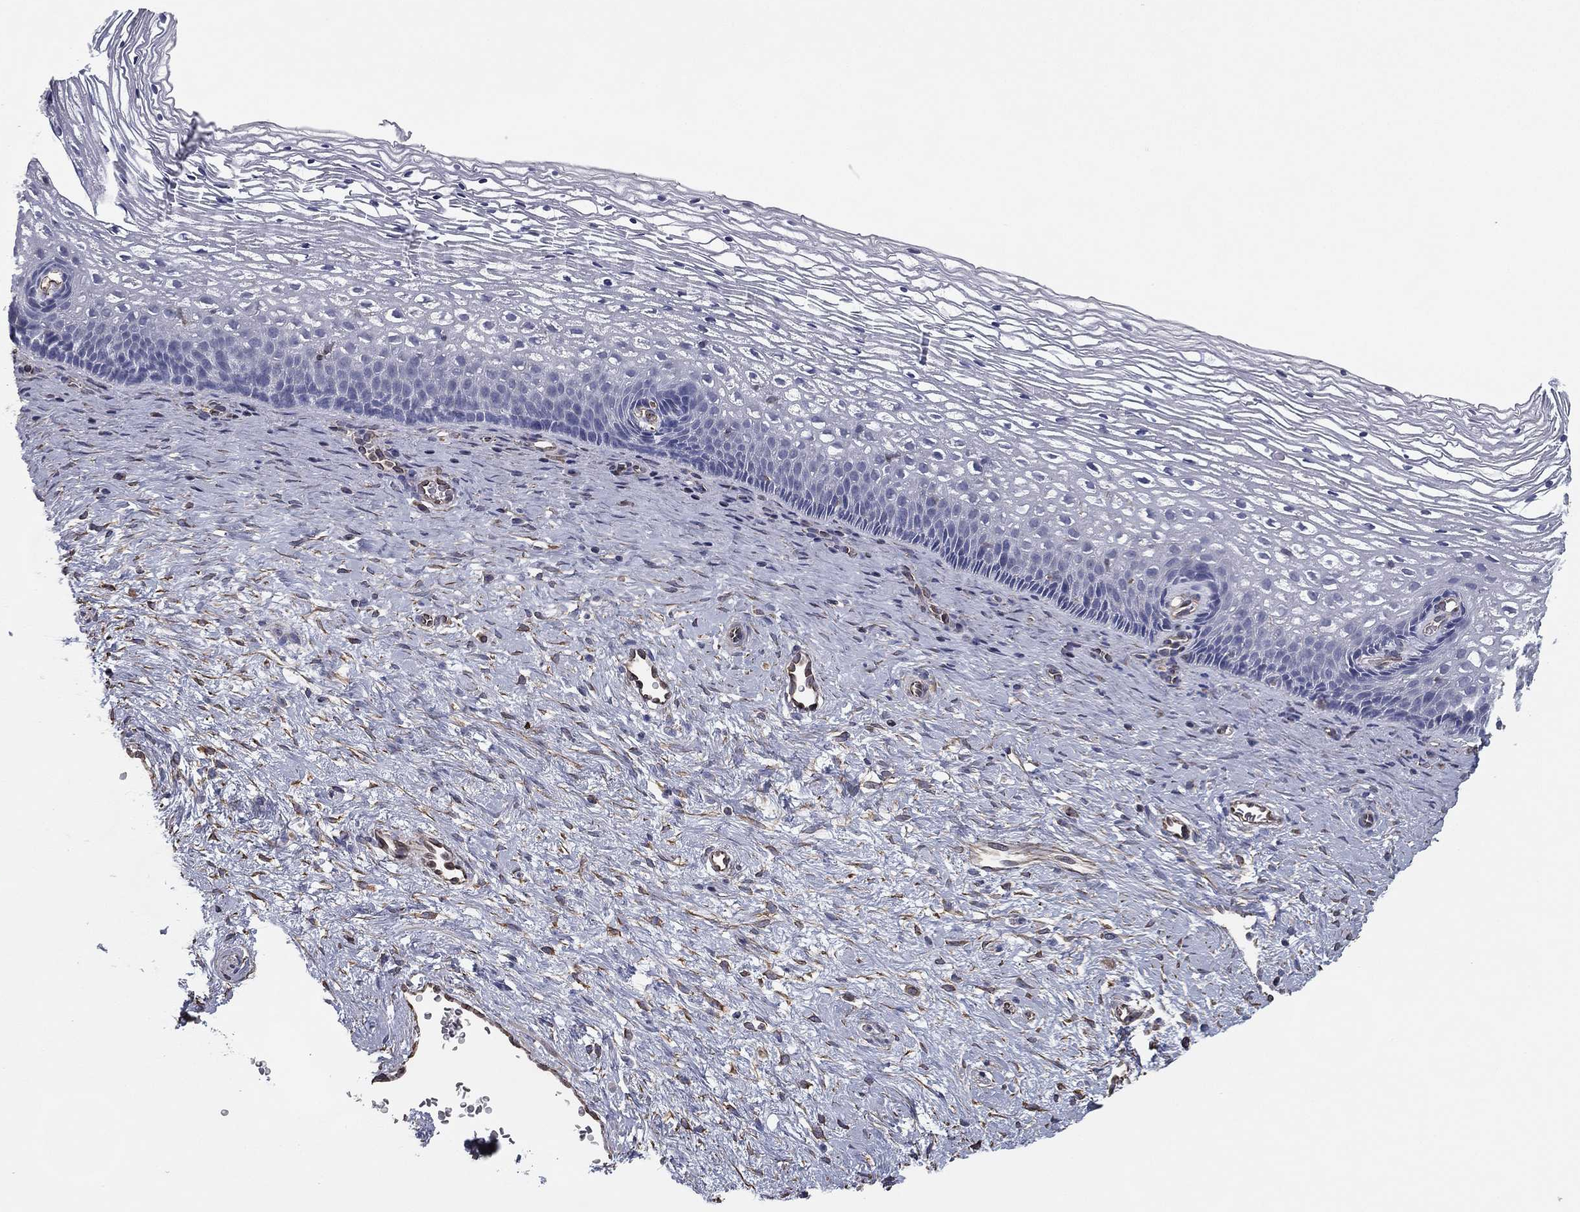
{"staining": {"intensity": "negative", "quantity": "none", "location": "none"}, "tissue": "cervix", "cell_type": "Squamous epithelial cells", "image_type": "normal", "snomed": [{"axis": "morphology", "description": "Normal tissue, NOS"}, {"axis": "topography", "description": "Cervix"}], "caption": "Immunohistochemistry (IHC) histopathology image of unremarkable cervix stained for a protein (brown), which shows no expression in squamous epithelial cells.", "gene": "SCUBE1", "patient": {"sex": "female", "age": 34}}